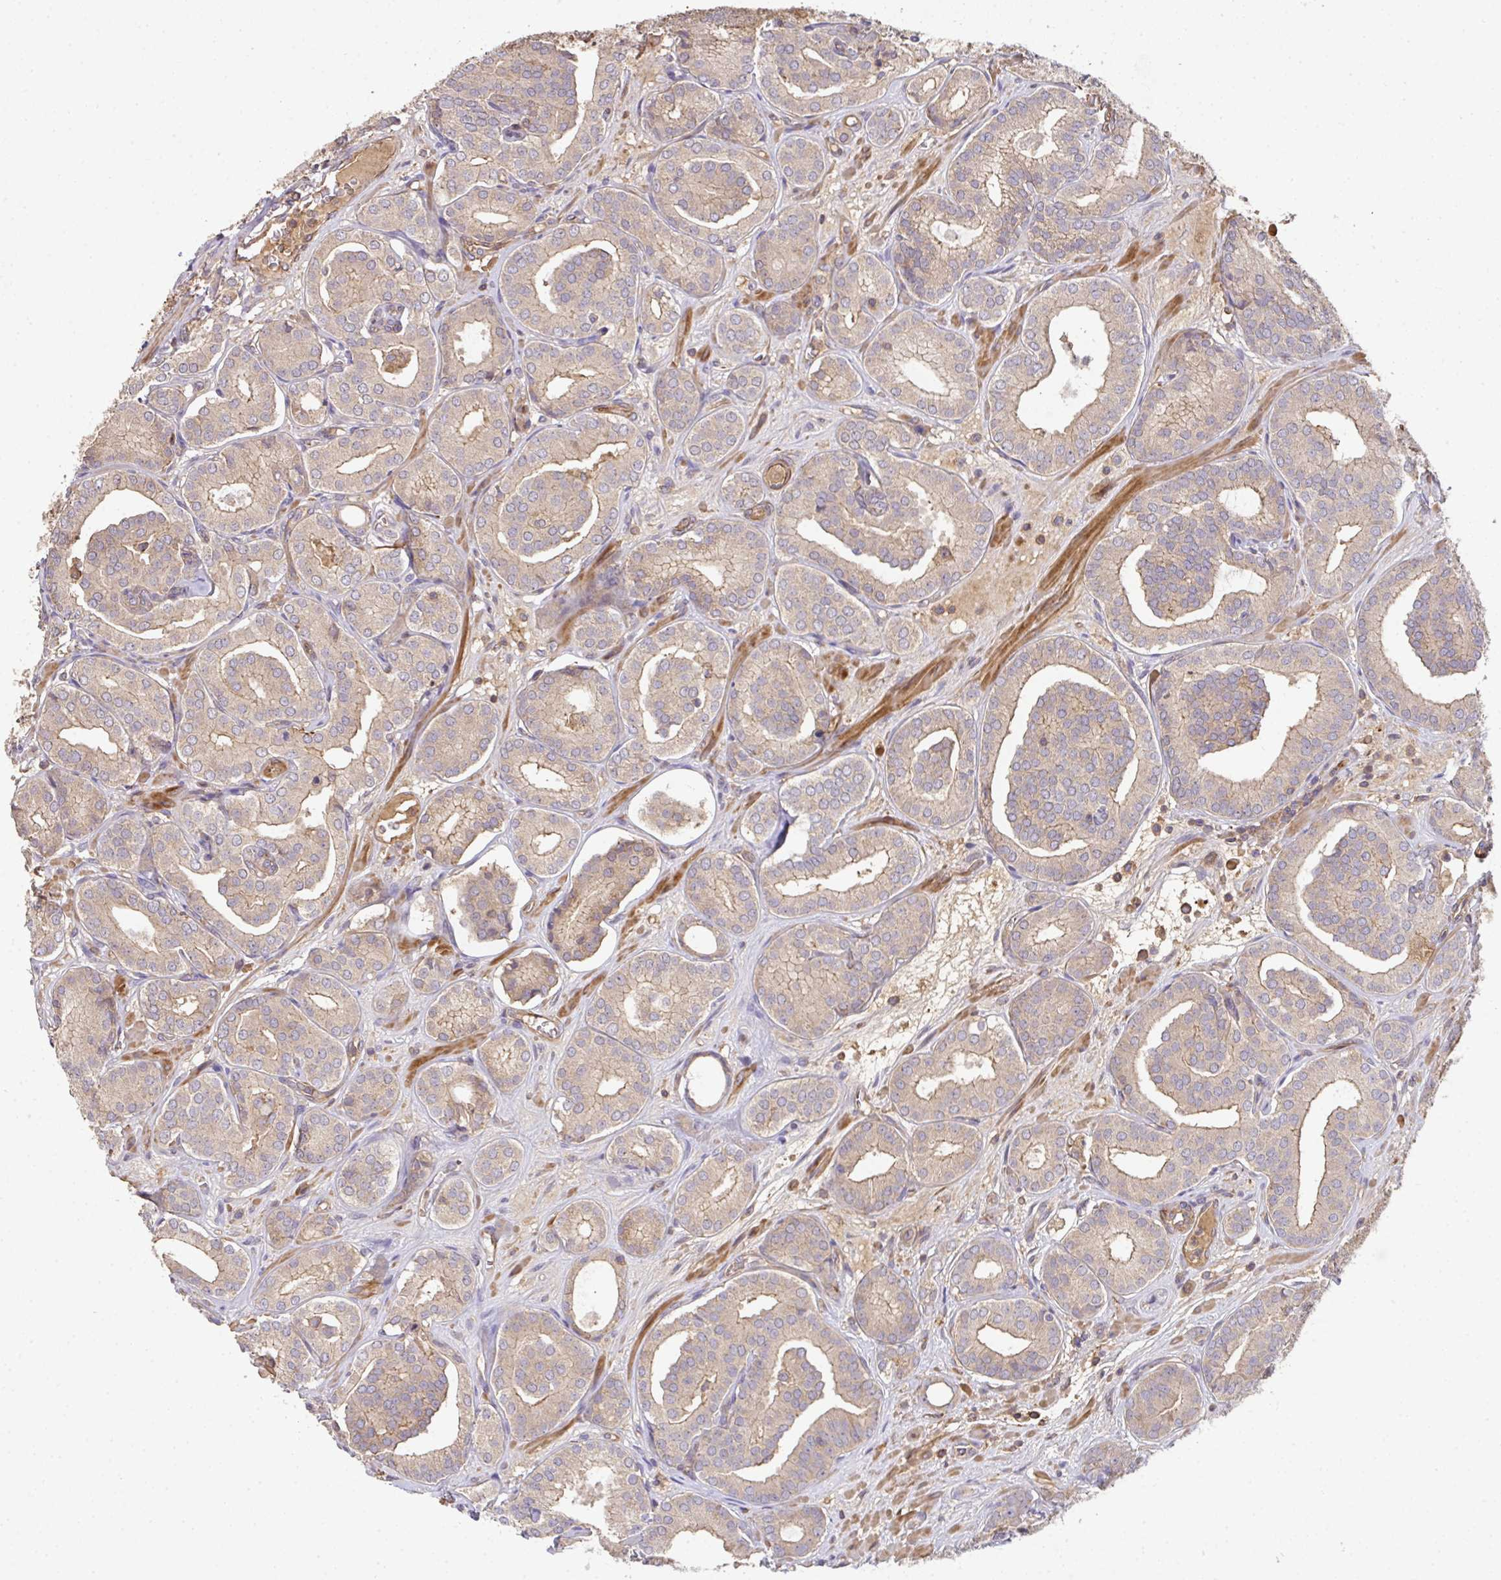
{"staining": {"intensity": "weak", "quantity": "25%-75%", "location": "cytoplasmic/membranous"}, "tissue": "prostate cancer", "cell_type": "Tumor cells", "image_type": "cancer", "snomed": [{"axis": "morphology", "description": "Adenocarcinoma, High grade"}, {"axis": "topography", "description": "Prostate"}], "caption": "Immunohistochemistry (DAB) staining of prostate cancer displays weak cytoplasmic/membranous protein positivity in approximately 25%-75% of tumor cells.", "gene": "TNMD", "patient": {"sex": "male", "age": 66}}